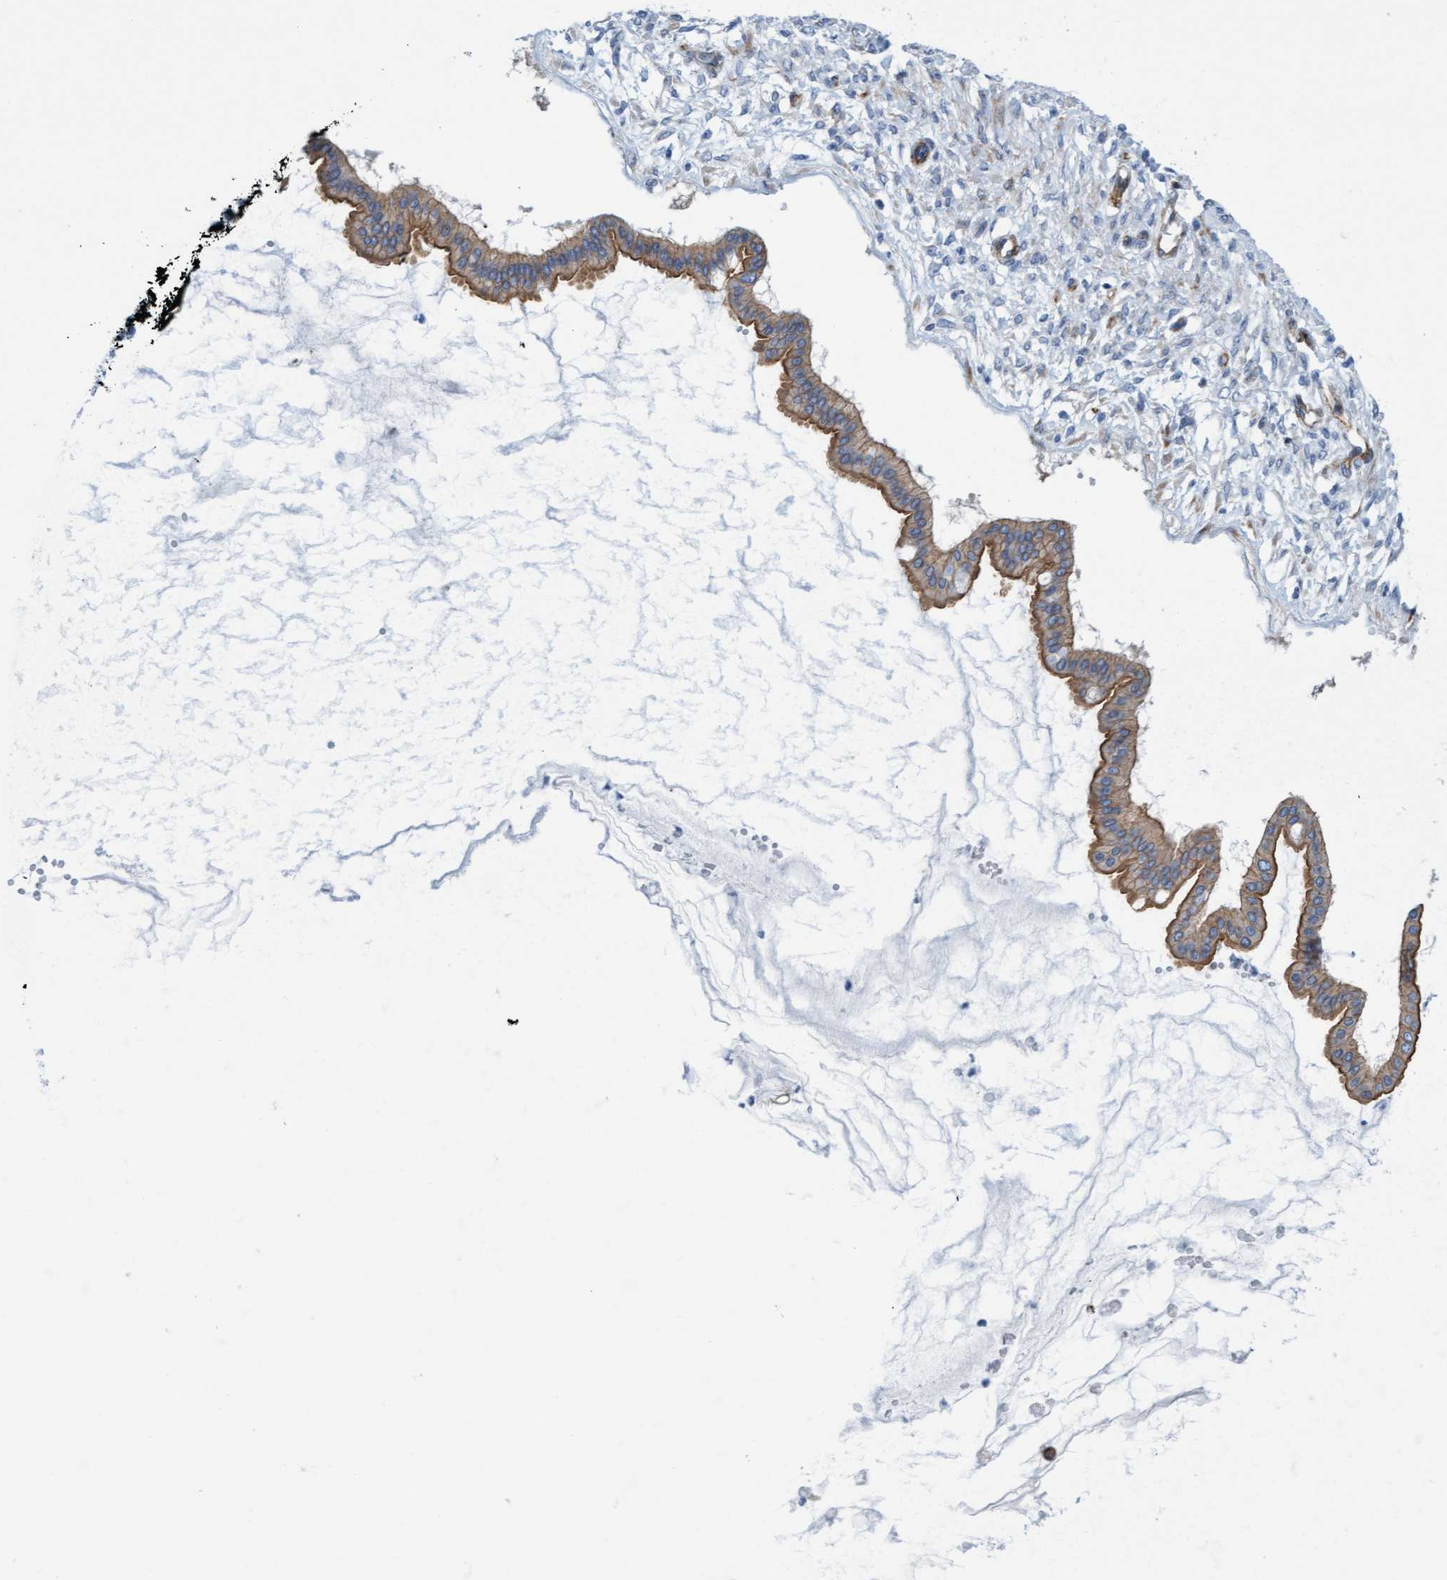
{"staining": {"intensity": "moderate", "quantity": ">75%", "location": "cytoplasmic/membranous"}, "tissue": "ovarian cancer", "cell_type": "Tumor cells", "image_type": "cancer", "snomed": [{"axis": "morphology", "description": "Cystadenocarcinoma, mucinous, NOS"}, {"axis": "topography", "description": "Ovary"}], "caption": "Immunohistochemical staining of human ovarian cancer (mucinous cystadenocarcinoma) exhibits medium levels of moderate cytoplasmic/membranous positivity in about >75% of tumor cells.", "gene": "MTFR1", "patient": {"sex": "female", "age": 73}}